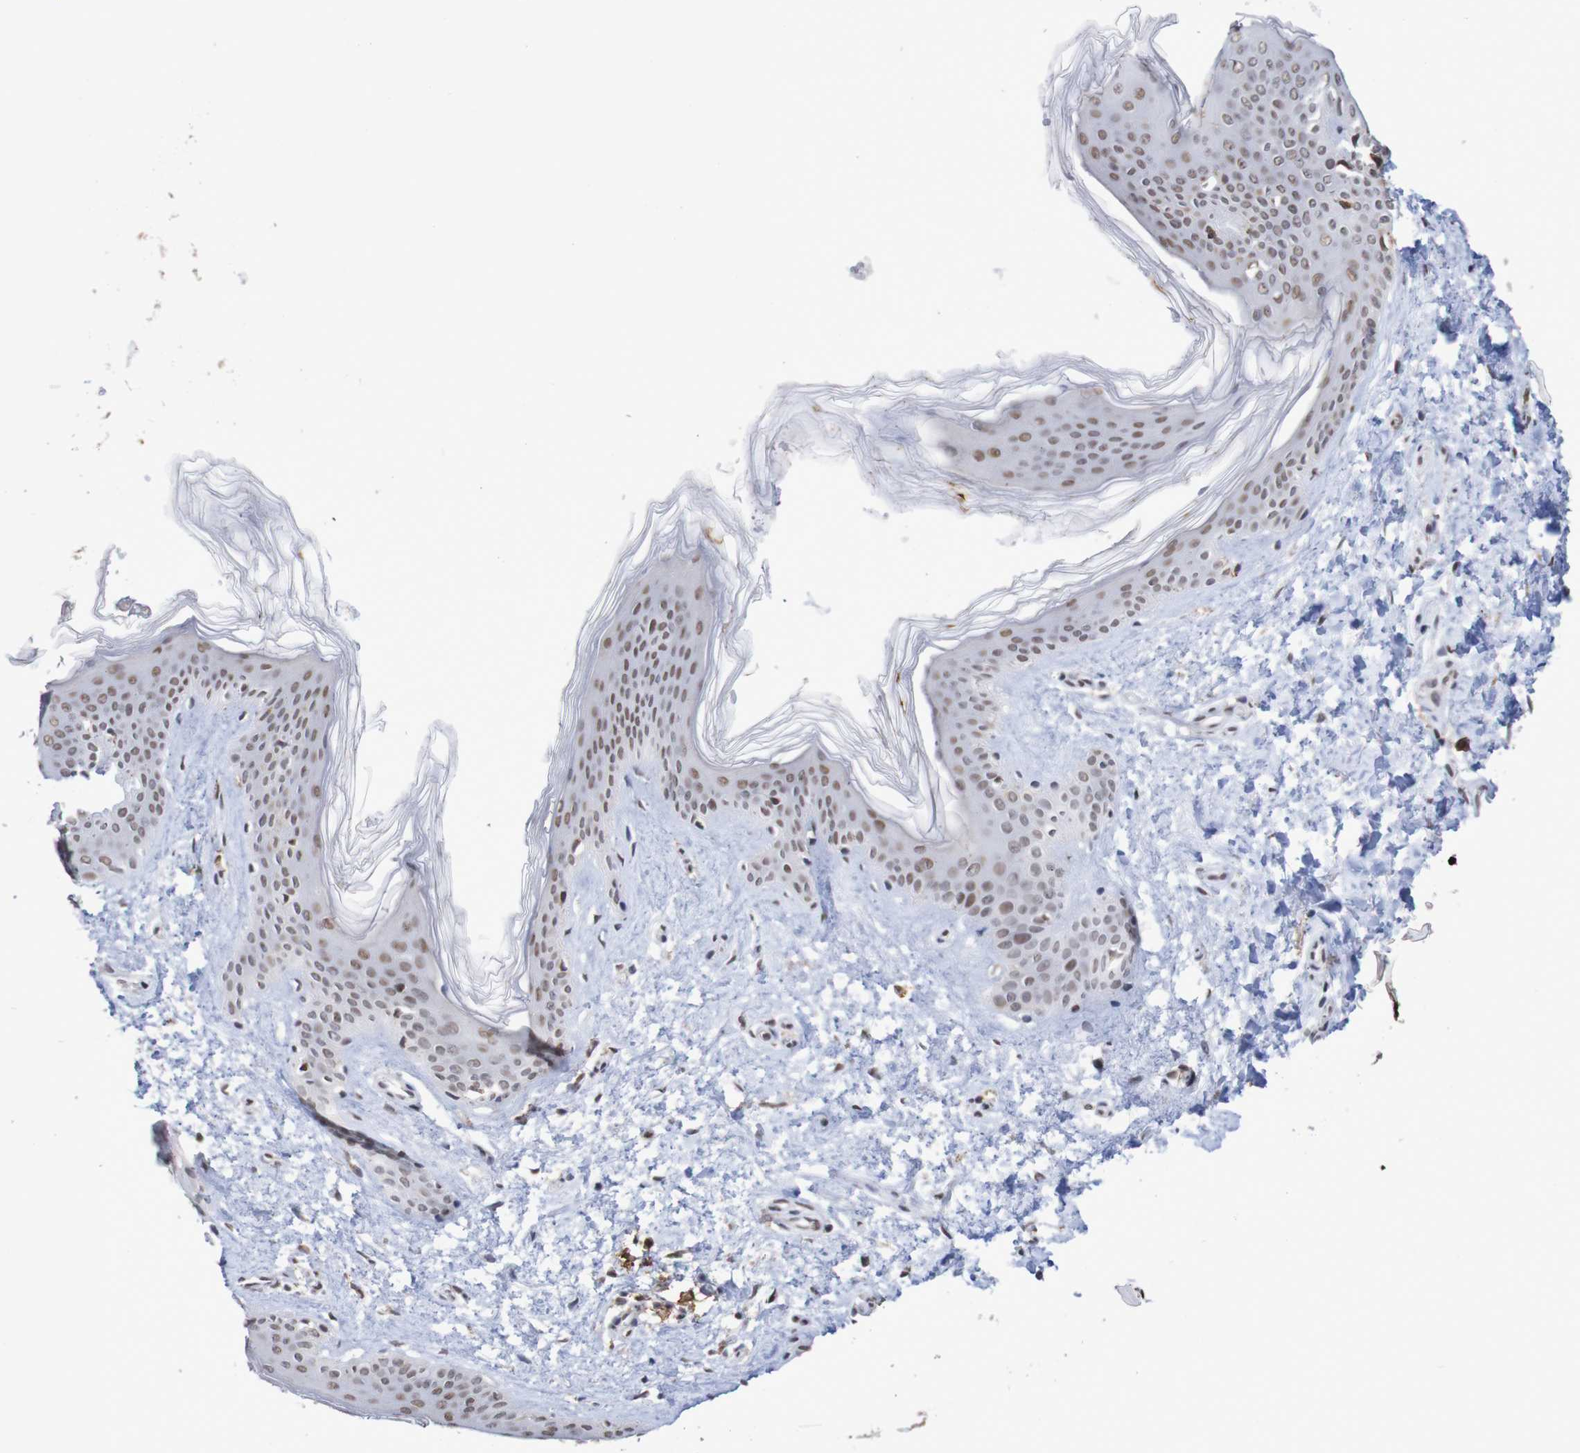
{"staining": {"intensity": "weak", "quantity": ">75%", "location": "nuclear"}, "tissue": "skin", "cell_type": "Fibroblasts", "image_type": "normal", "snomed": [{"axis": "morphology", "description": "Normal tissue, NOS"}, {"axis": "topography", "description": "Skin"}], "caption": "Immunohistochemical staining of unremarkable skin displays >75% levels of weak nuclear protein staining in about >75% of fibroblasts.", "gene": "MRTFB", "patient": {"sex": "female", "age": 41}}